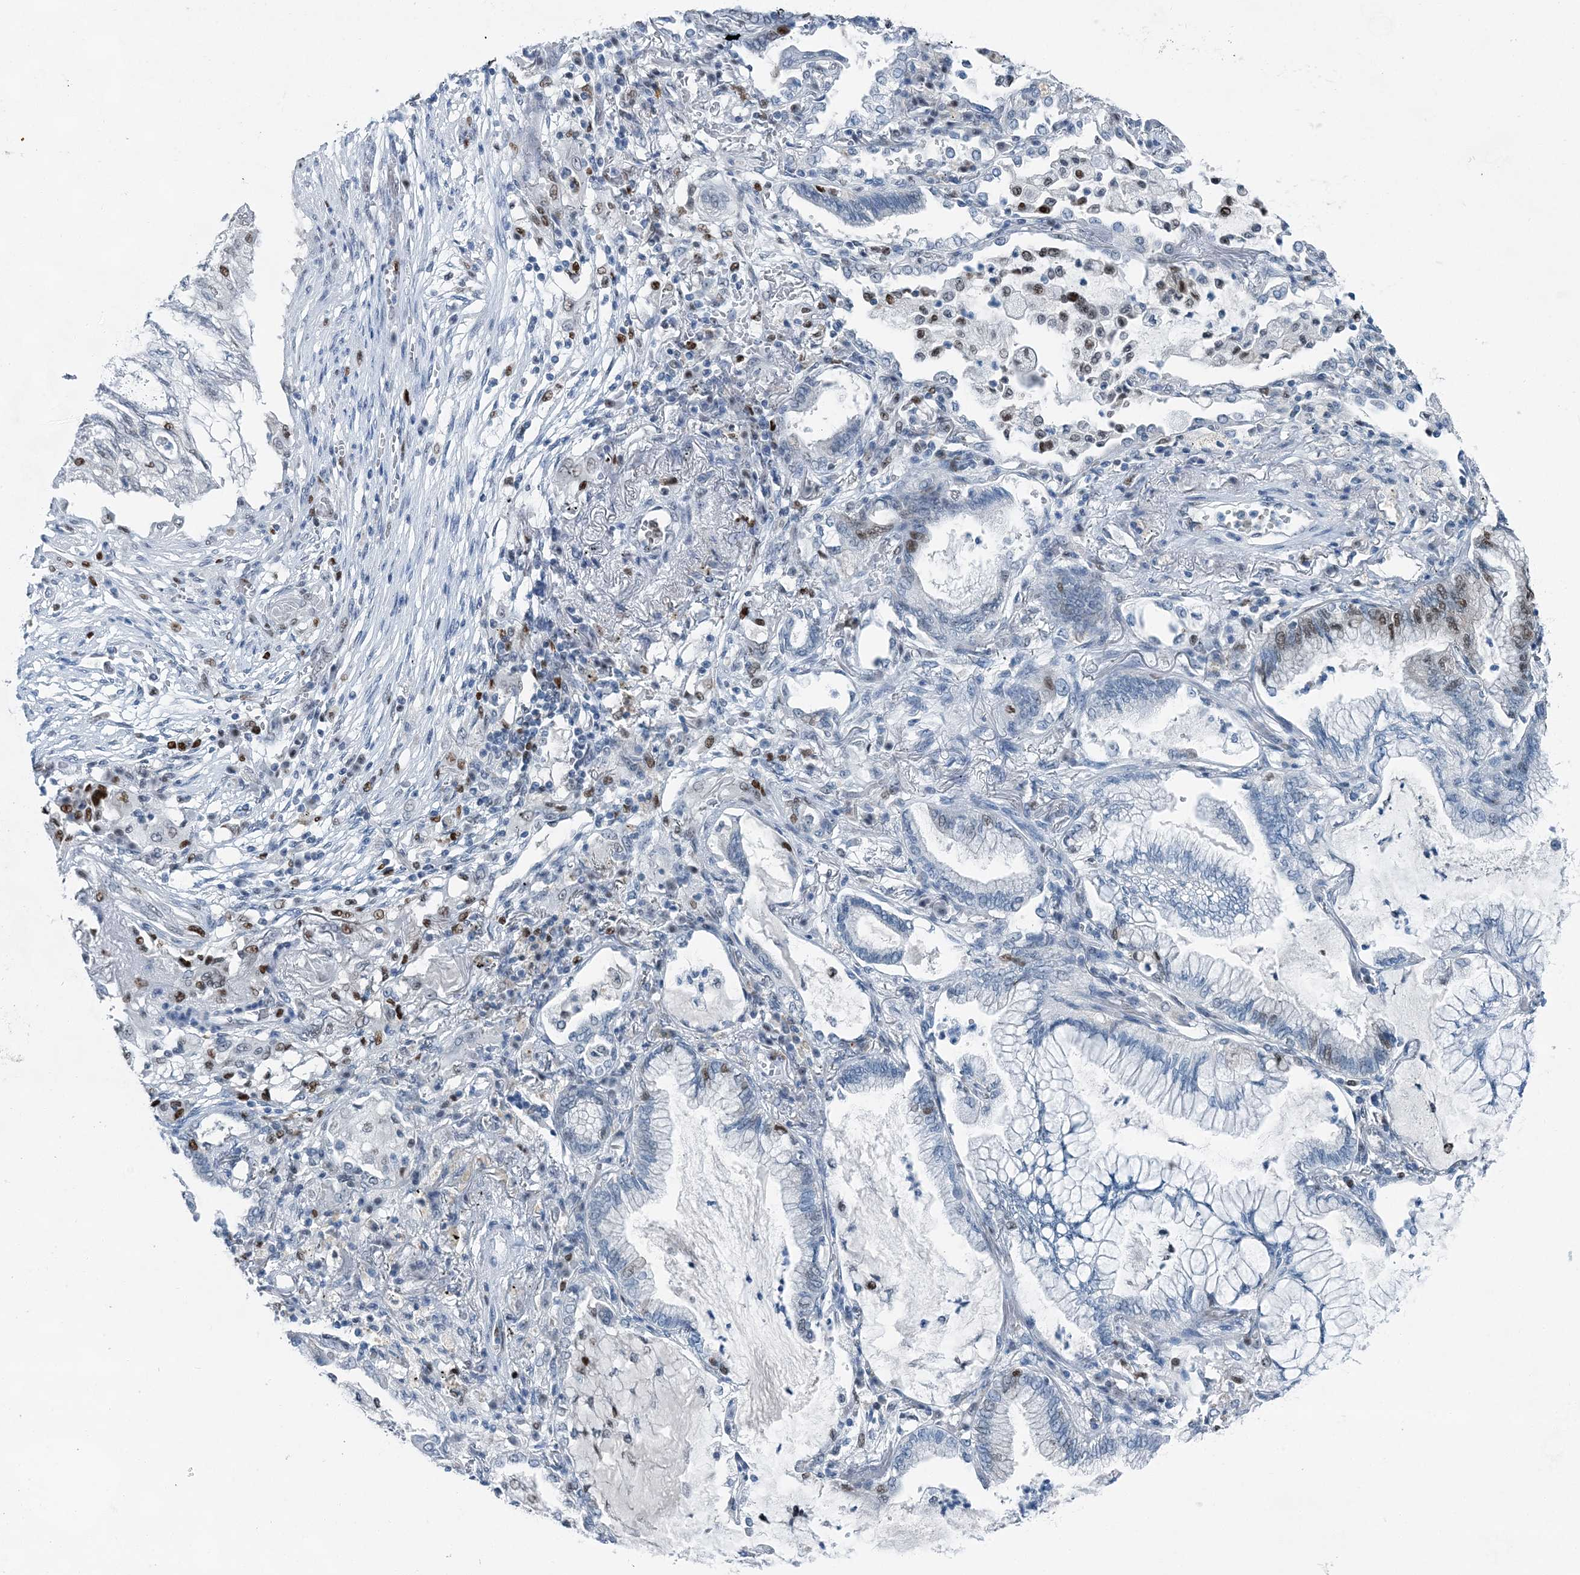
{"staining": {"intensity": "negative", "quantity": "none", "location": "none"}, "tissue": "lung cancer", "cell_type": "Tumor cells", "image_type": "cancer", "snomed": [{"axis": "morphology", "description": "Adenocarcinoma, NOS"}, {"axis": "topography", "description": "Lung"}], "caption": "The image shows no significant positivity in tumor cells of lung cancer.", "gene": "HAT1", "patient": {"sex": "female", "age": 70}}